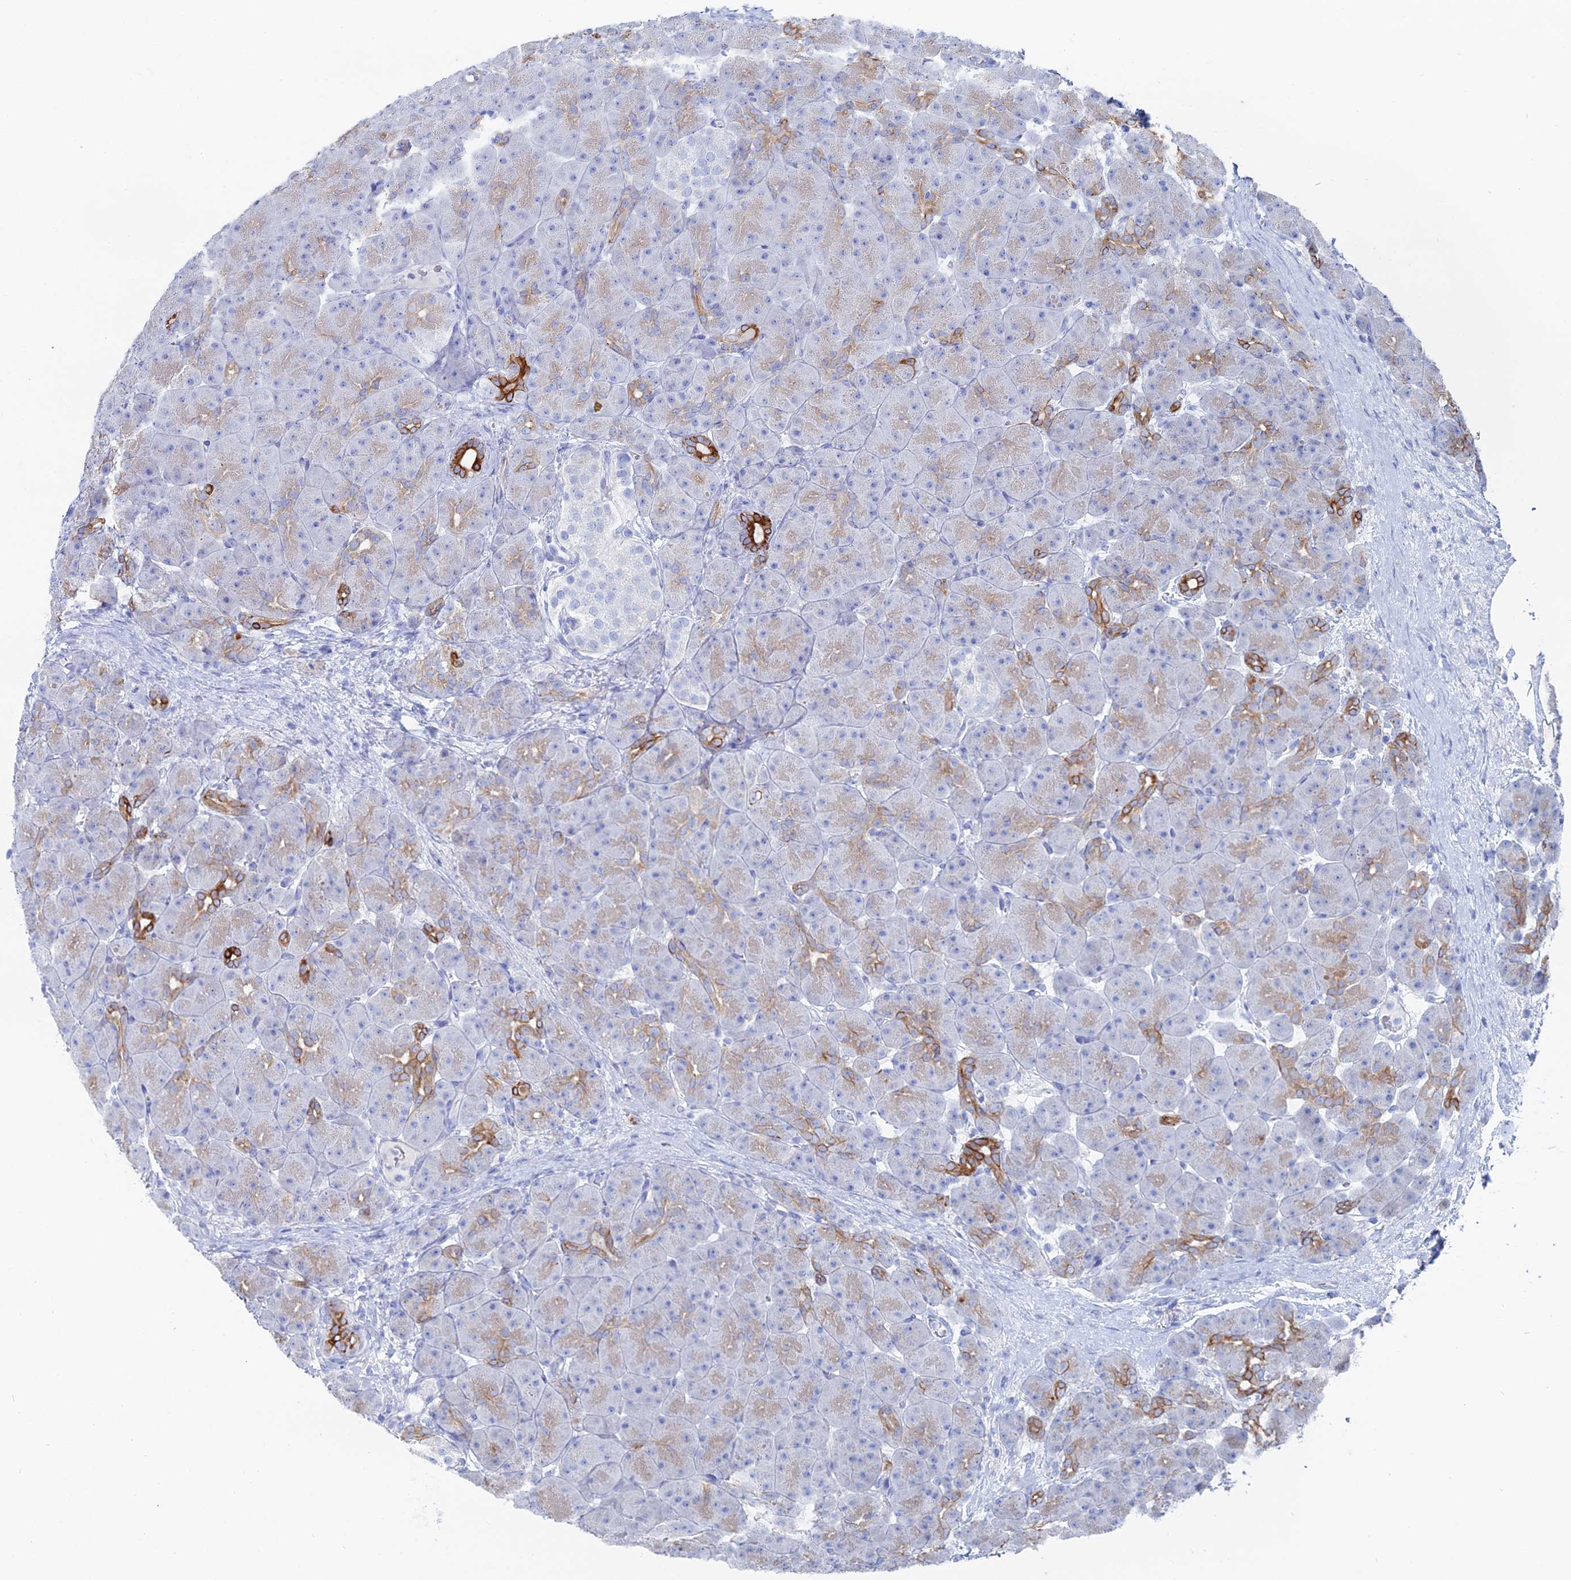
{"staining": {"intensity": "strong", "quantity": "<25%", "location": "cytoplasmic/membranous"}, "tissue": "pancreas", "cell_type": "Exocrine glandular cells", "image_type": "normal", "snomed": [{"axis": "morphology", "description": "Normal tissue, NOS"}, {"axis": "topography", "description": "Pancreas"}], "caption": "Strong cytoplasmic/membranous expression is appreciated in approximately <25% of exocrine glandular cells in benign pancreas.", "gene": "DHX34", "patient": {"sex": "male", "age": 66}}